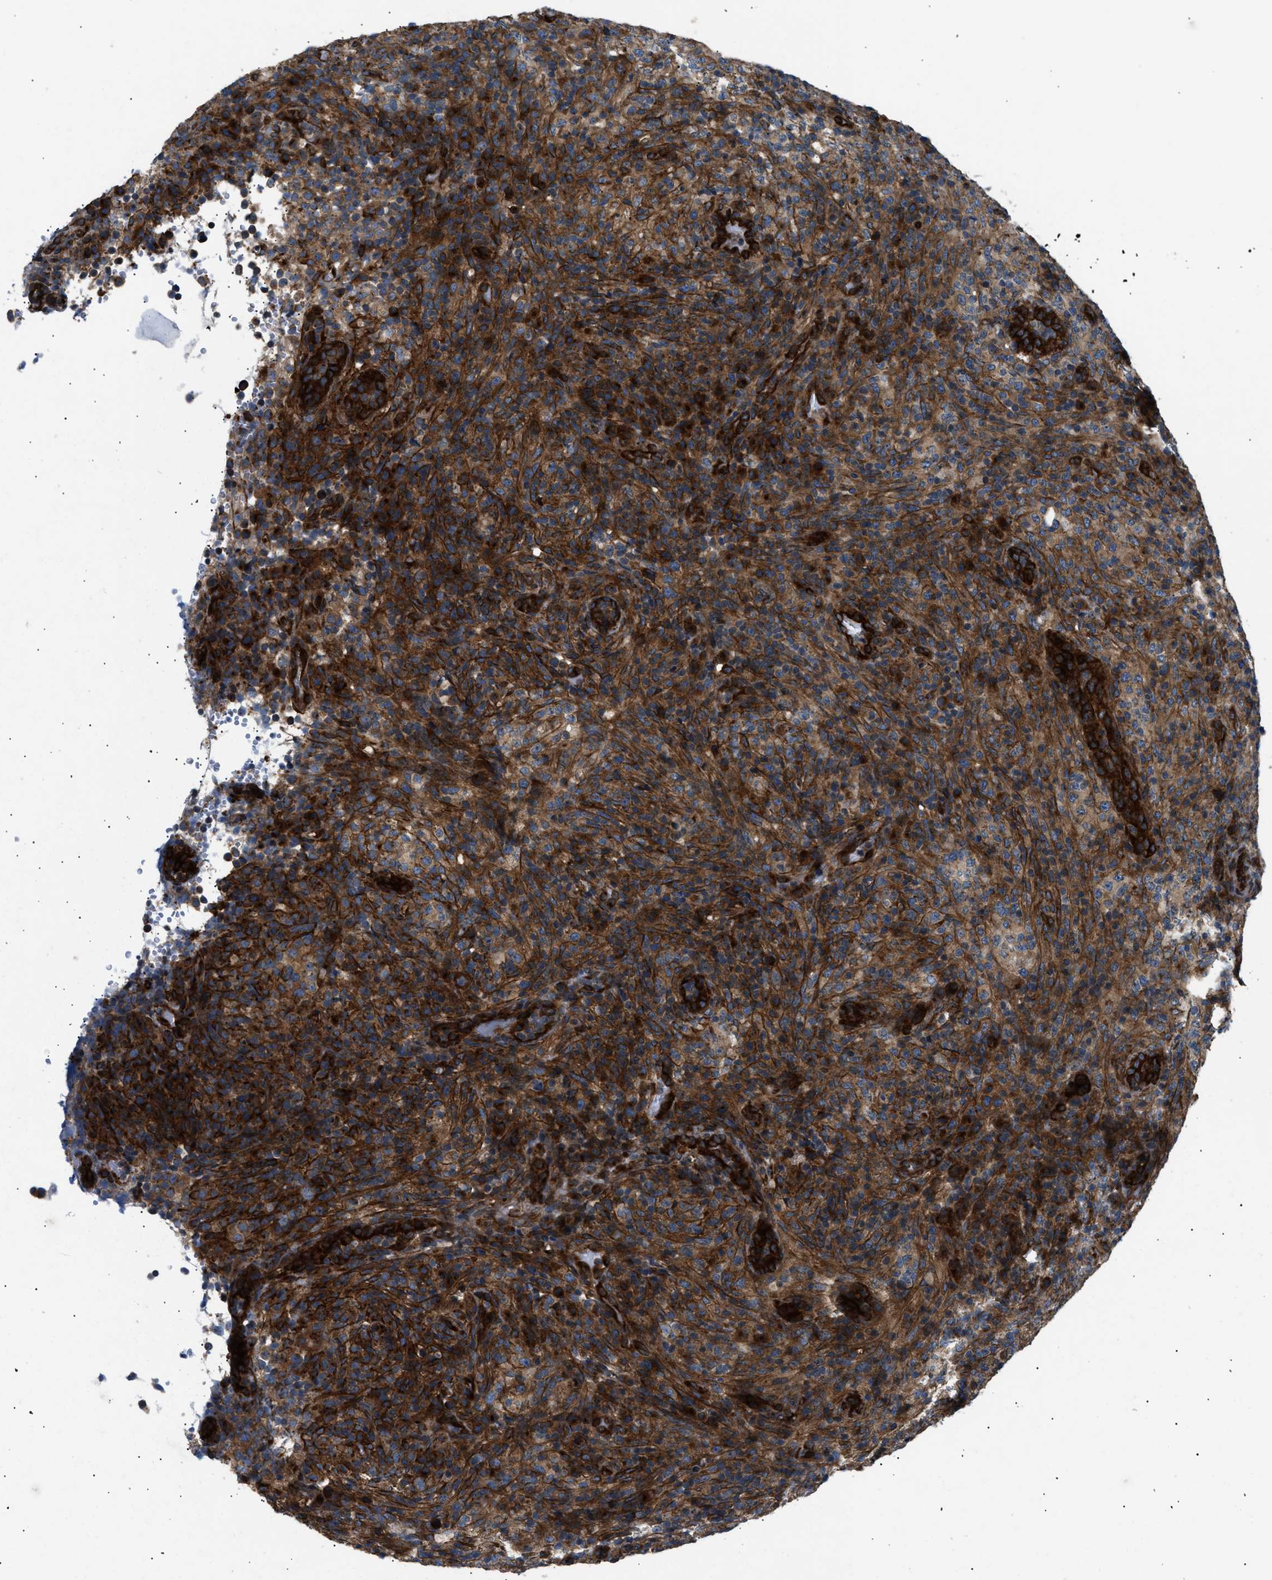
{"staining": {"intensity": "strong", "quantity": ">75%", "location": "cytoplasmic/membranous"}, "tissue": "lymphoma", "cell_type": "Tumor cells", "image_type": "cancer", "snomed": [{"axis": "morphology", "description": "Malignant lymphoma, non-Hodgkin's type, High grade"}, {"axis": "topography", "description": "Lymph node"}], "caption": "Protein positivity by IHC displays strong cytoplasmic/membranous staining in about >75% of tumor cells in lymphoma.", "gene": "LYSMD3", "patient": {"sex": "female", "age": 76}}